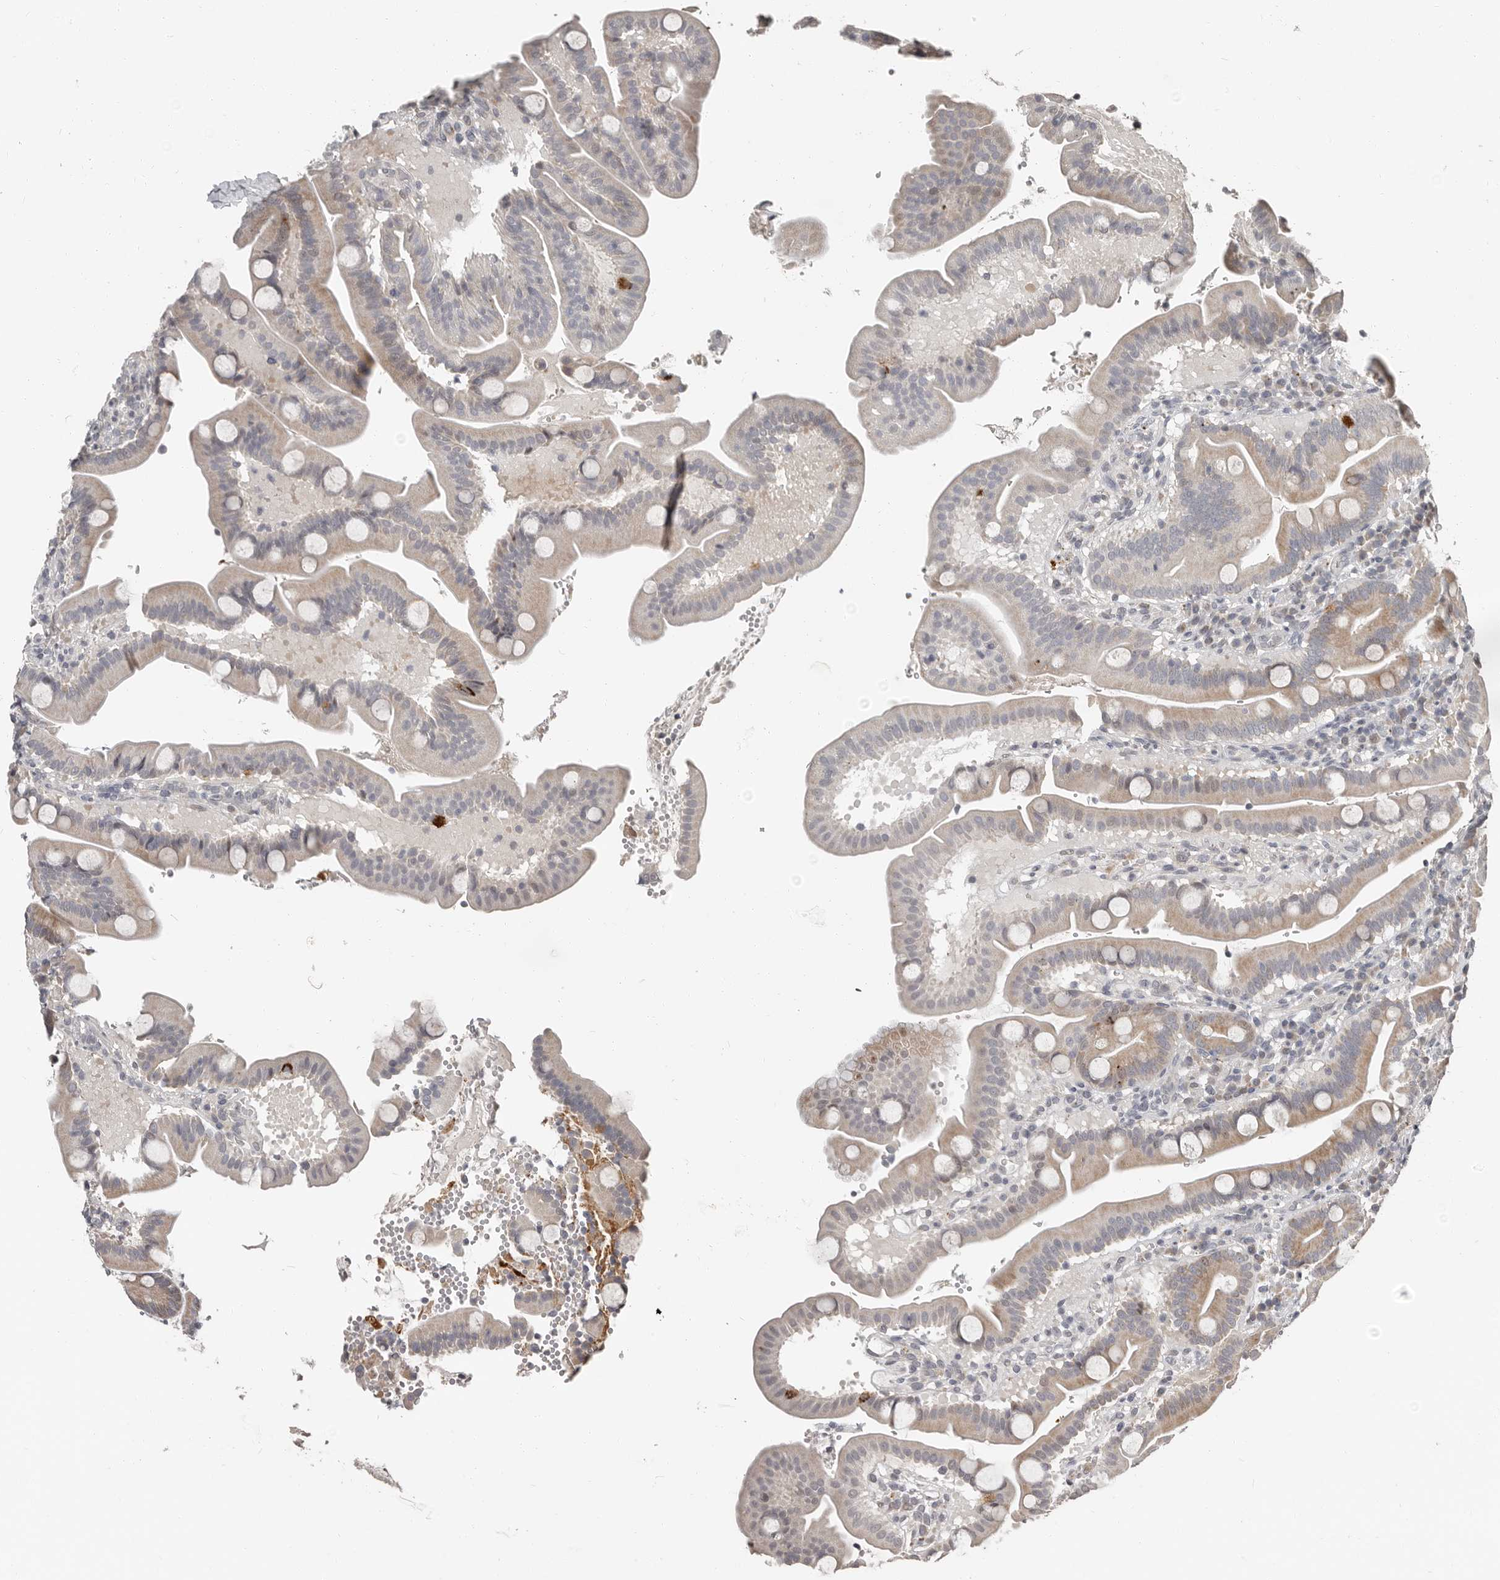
{"staining": {"intensity": "weak", "quantity": "<25%", "location": "cytoplasmic/membranous"}, "tissue": "duodenum", "cell_type": "Glandular cells", "image_type": "normal", "snomed": [{"axis": "morphology", "description": "Normal tissue, NOS"}, {"axis": "topography", "description": "Duodenum"}], "caption": "Immunohistochemistry (IHC) micrograph of benign human duodenum stained for a protein (brown), which displays no positivity in glandular cells.", "gene": "APOL6", "patient": {"sex": "male", "age": 54}}